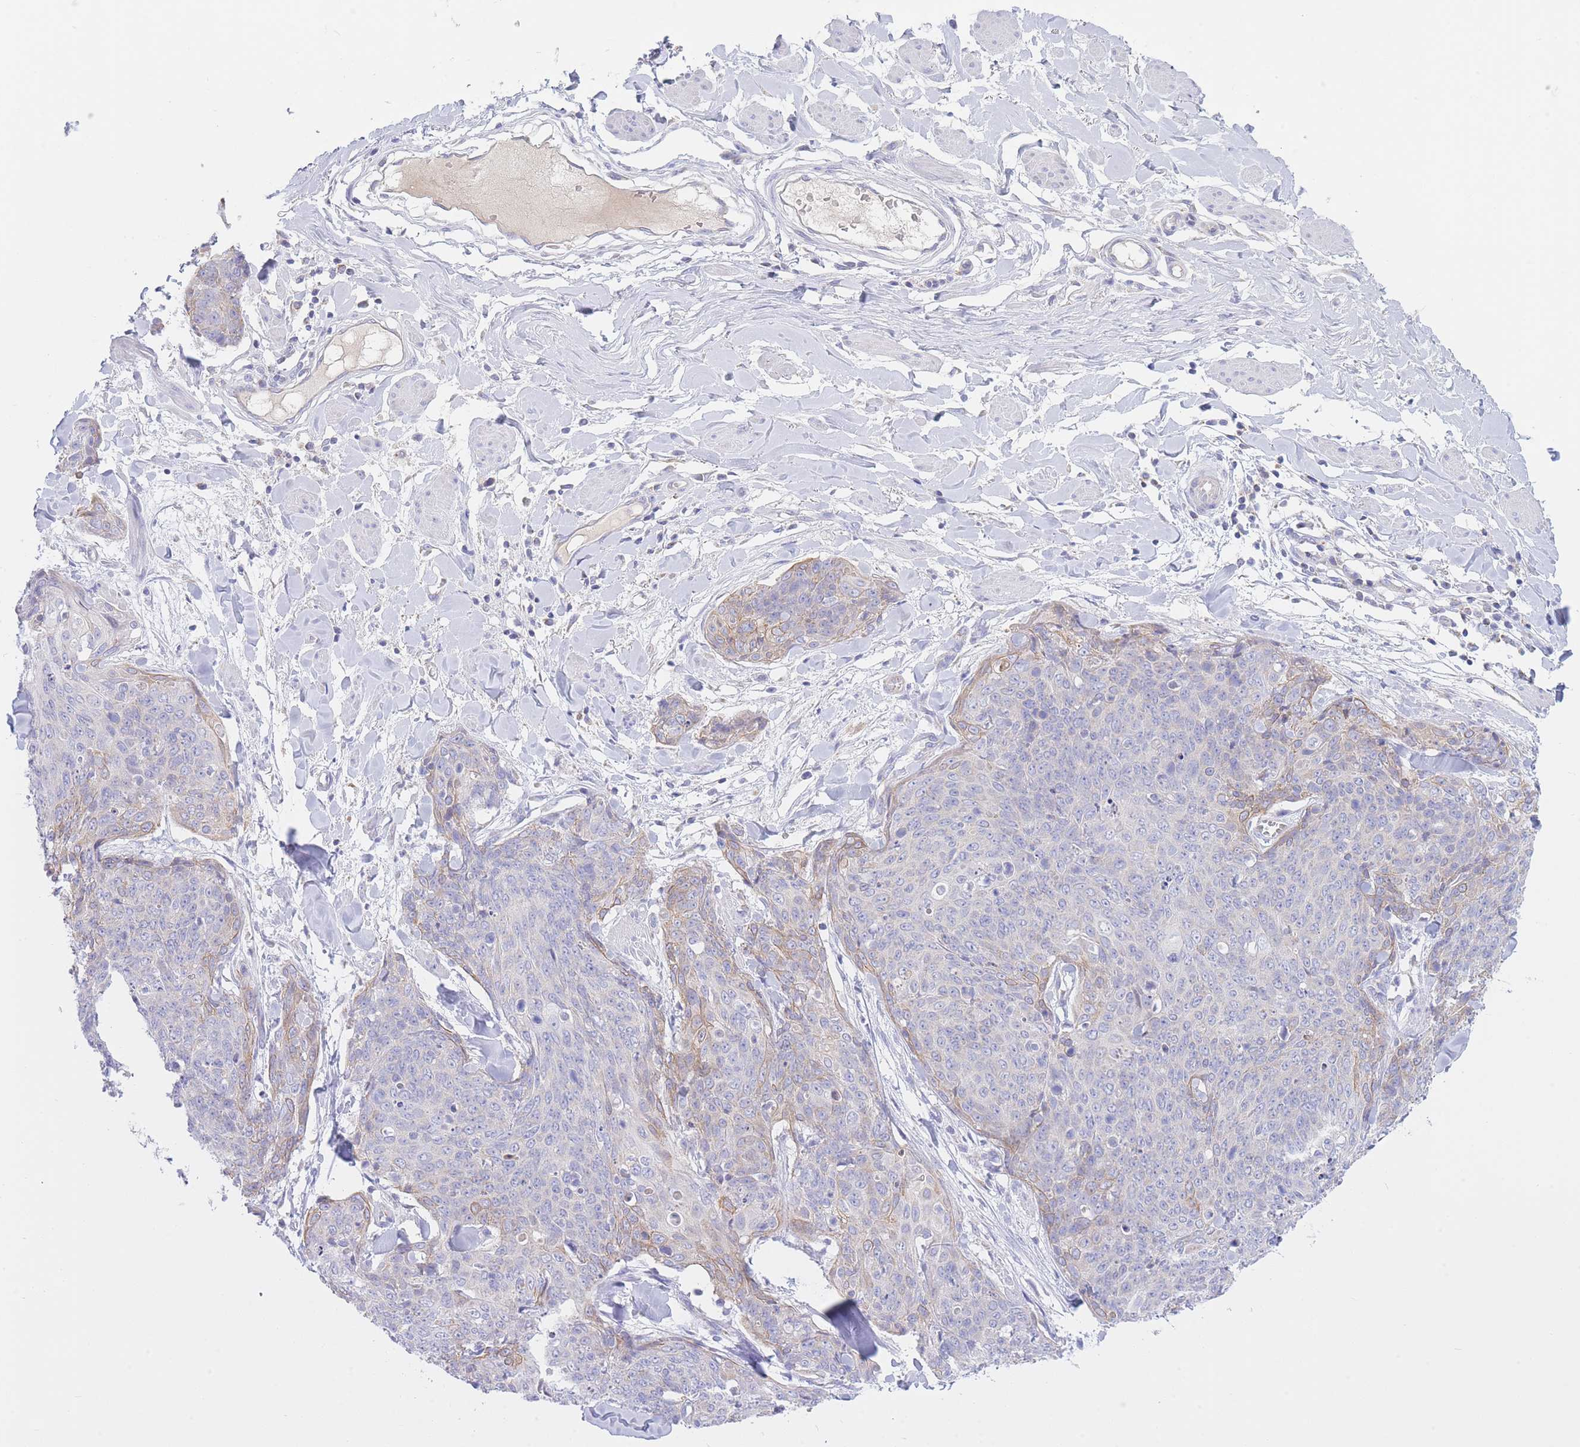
{"staining": {"intensity": "moderate", "quantity": "<25%", "location": "cytoplasmic/membranous"}, "tissue": "skin cancer", "cell_type": "Tumor cells", "image_type": "cancer", "snomed": [{"axis": "morphology", "description": "Squamous cell carcinoma, NOS"}, {"axis": "topography", "description": "Skin"}, {"axis": "topography", "description": "Vulva"}], "caption": "IHC (DAB) staining of human skin squamous cell carcinoma reveals moderate cytoplasmic/membranous protein staining in approximately <25% of tumor cells.", "gene": "NANP", "patient": {"sex": "female", "age": 85}}